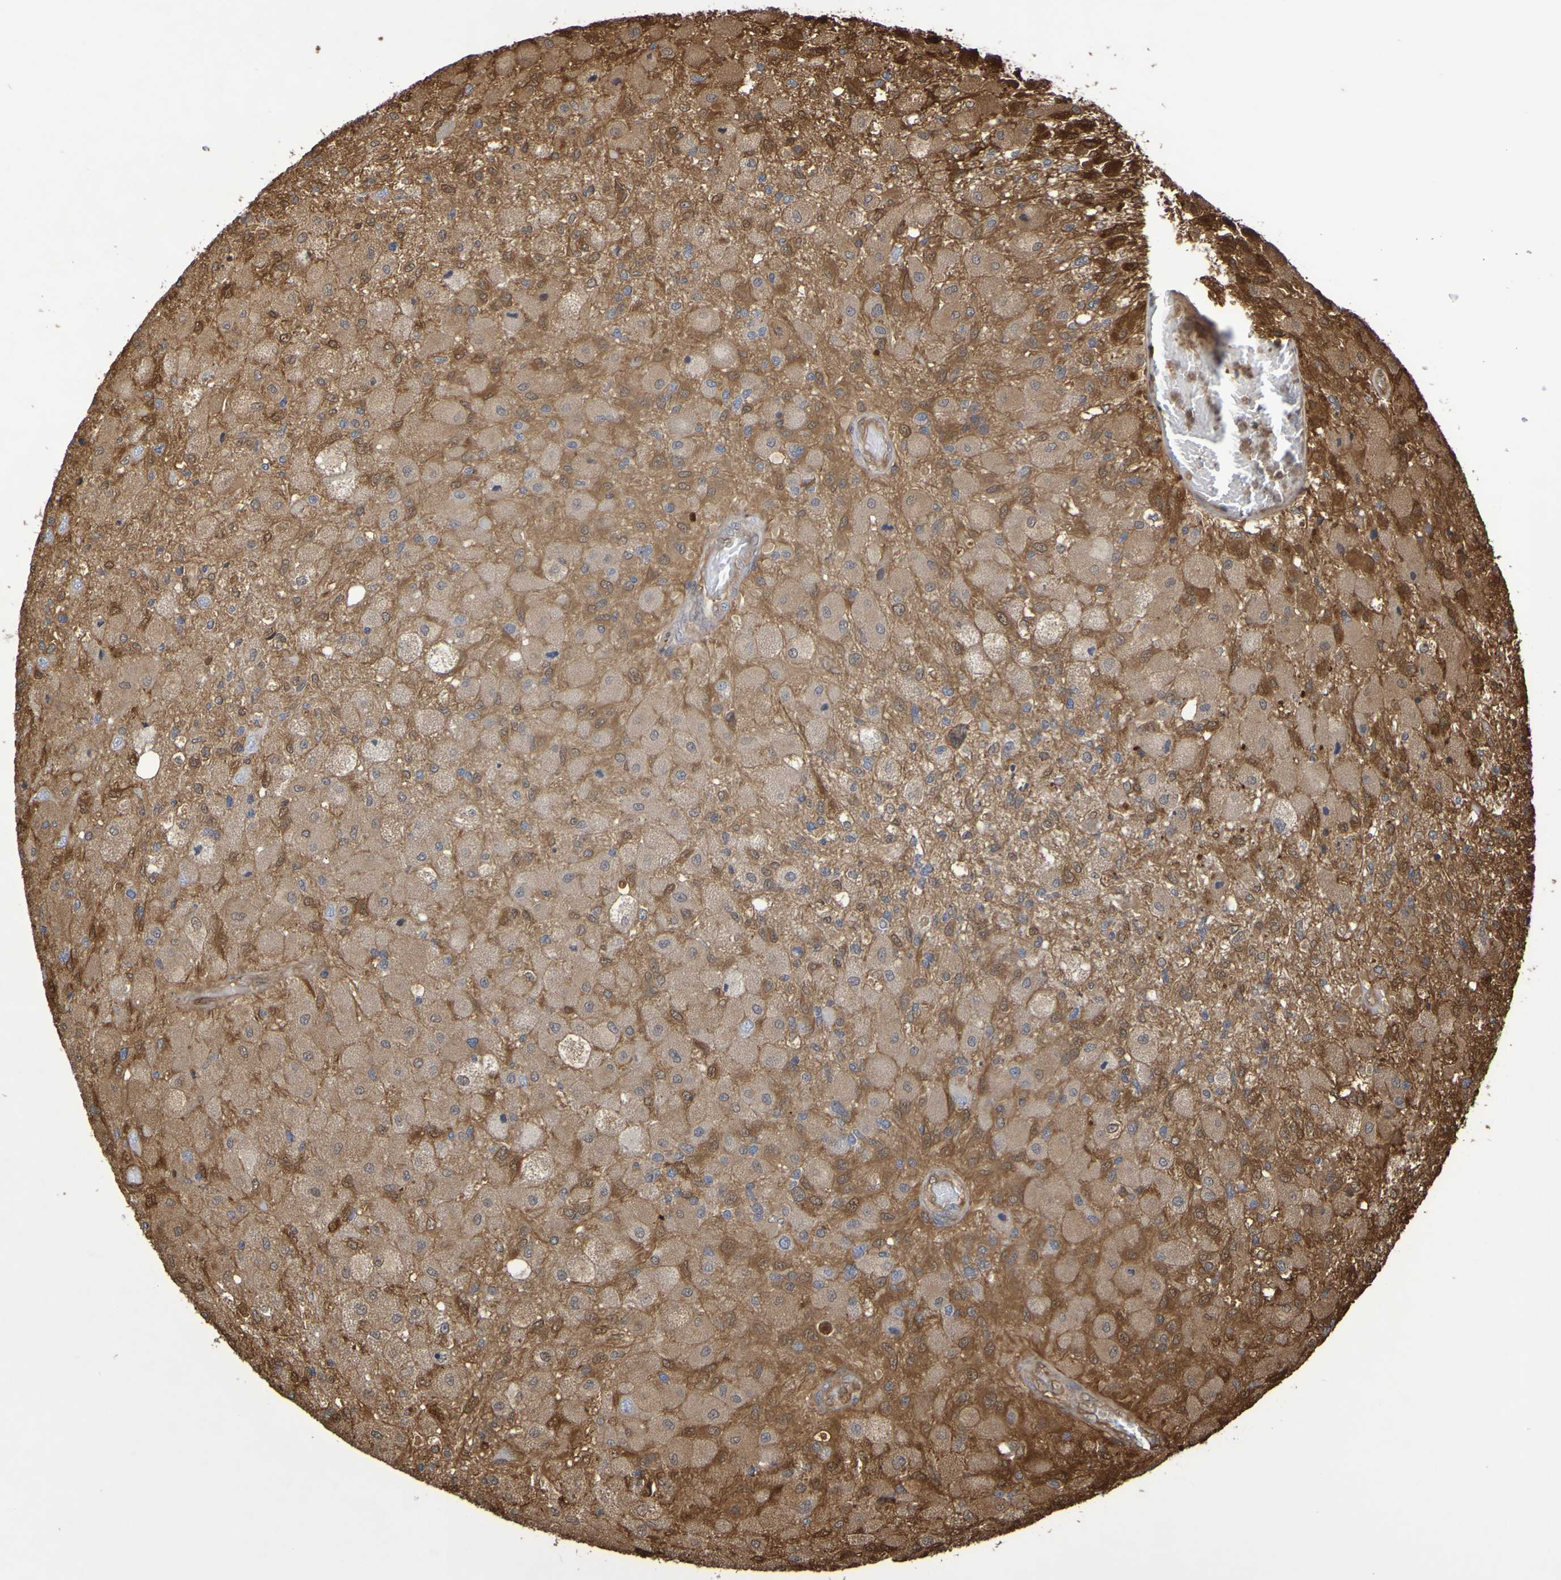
{"staining": {"intensity": "moderate", "quantity": ">75%", "location": "cytoplasmic/membranous"}, "tissue": "glioma", "cell_type": "Tumor cells", "image_type": "cancer", "snomed": [{"axis": "morphology", "description": "Normal tissue, NOS"}, {"axis": "morphology", "description": "Glioma, malignant, High grade"}, {"axis": "topography", "description": "Cerebral cortex"}], "caption": "Moderate cytoplasmic/membranous expression for a protein is seen in about >75% of tumor cells of malignant high-grade glioma using IHC.", "gene": "SERPINB6", "patient": {"sex": "male", "age": 77}}